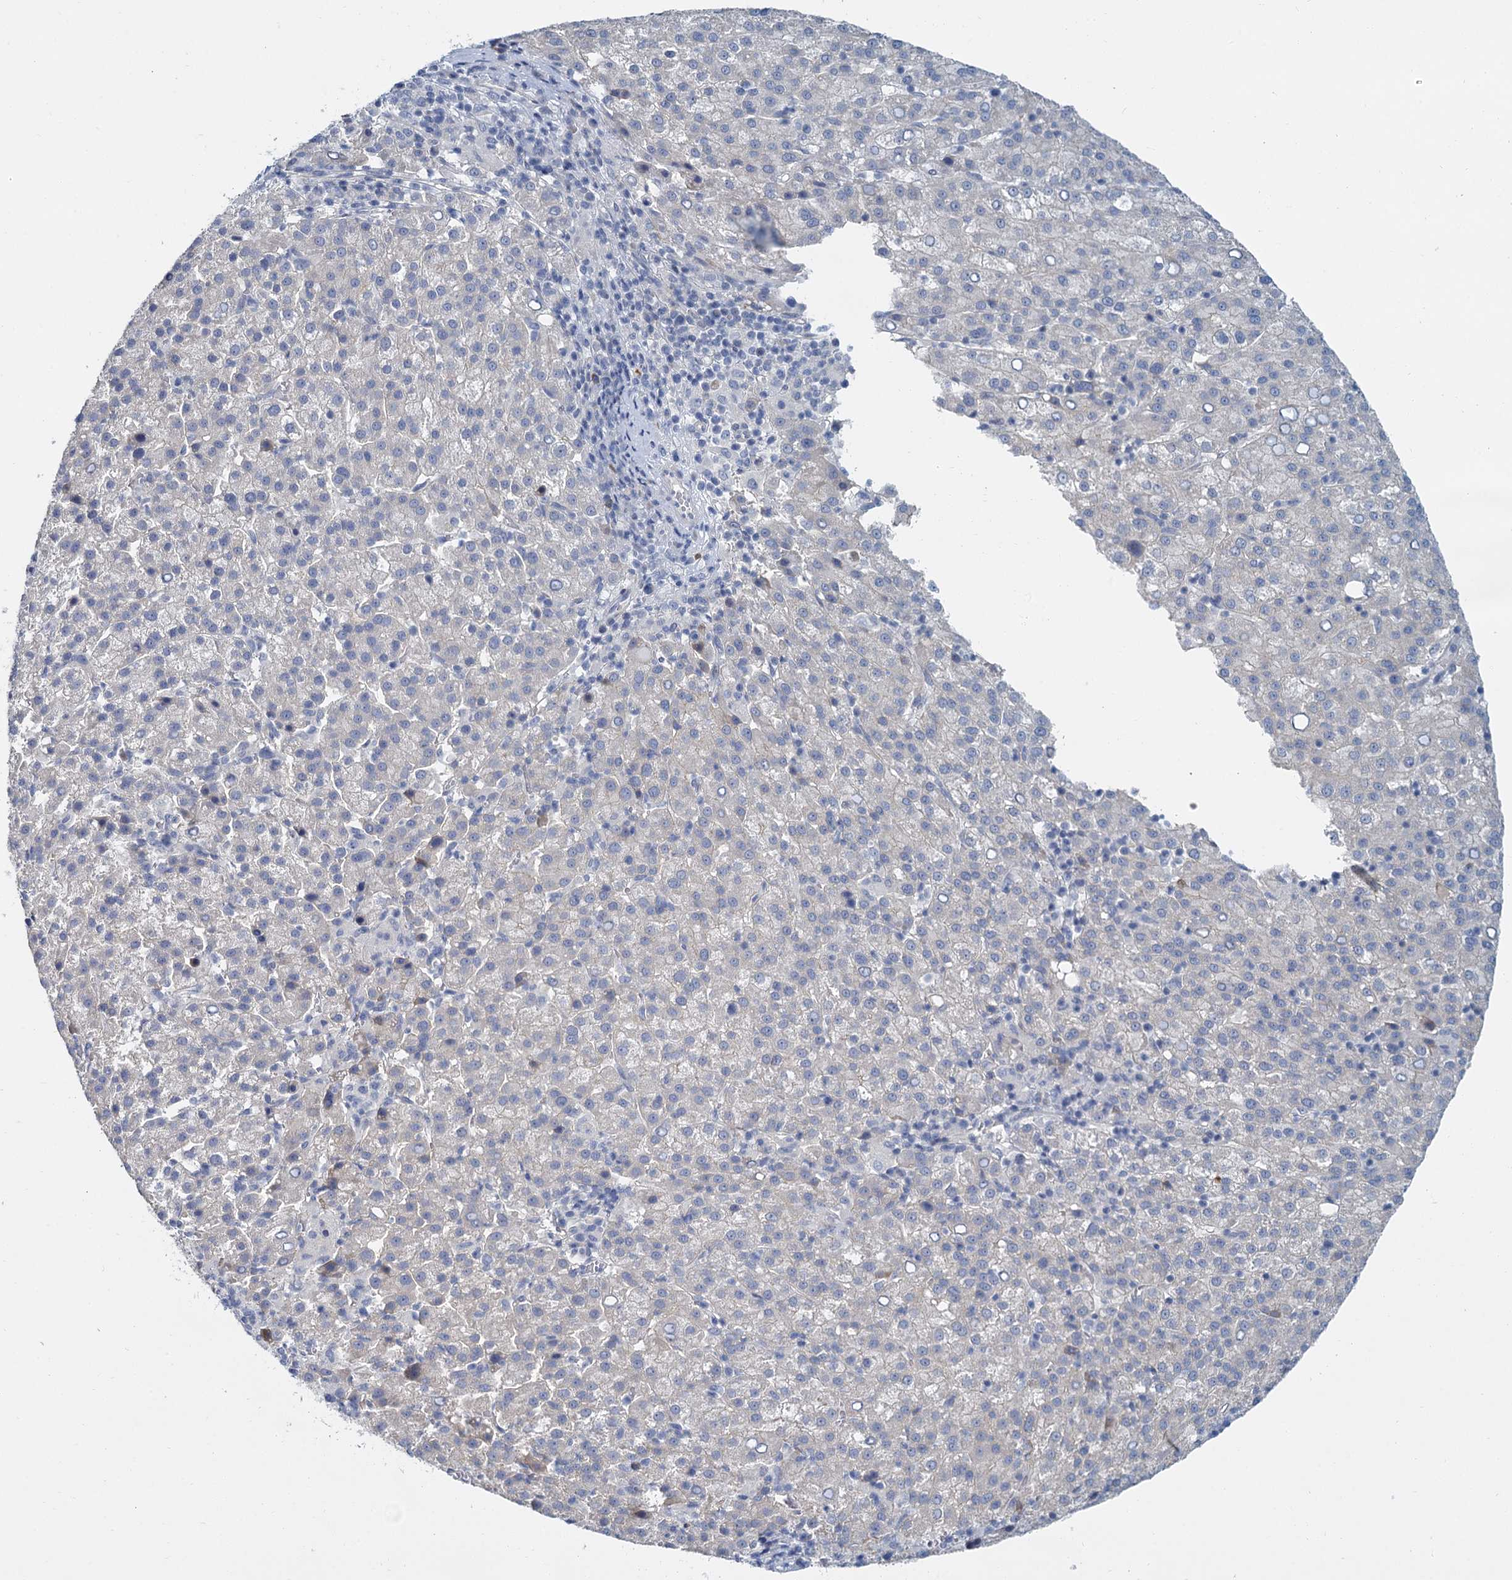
{"staining": {"intensity": "negative", "quantity": "none", "location": "none"}, "tissue": "liver cancer", "cell_type": "Tumor cells", "image_type": "cancer", "snomed": [{"axis": "morphology", "description": "Carcinoma, Hepatocellular, NOS"}, {"axis": "topography", "description": "Liver"}], "caption": "This is an IHC histopathology image of human liver cancer. There is no staining in tumor cells.", "gene": "ACRBP", "patient": {"sex": "female", "age": 58}}